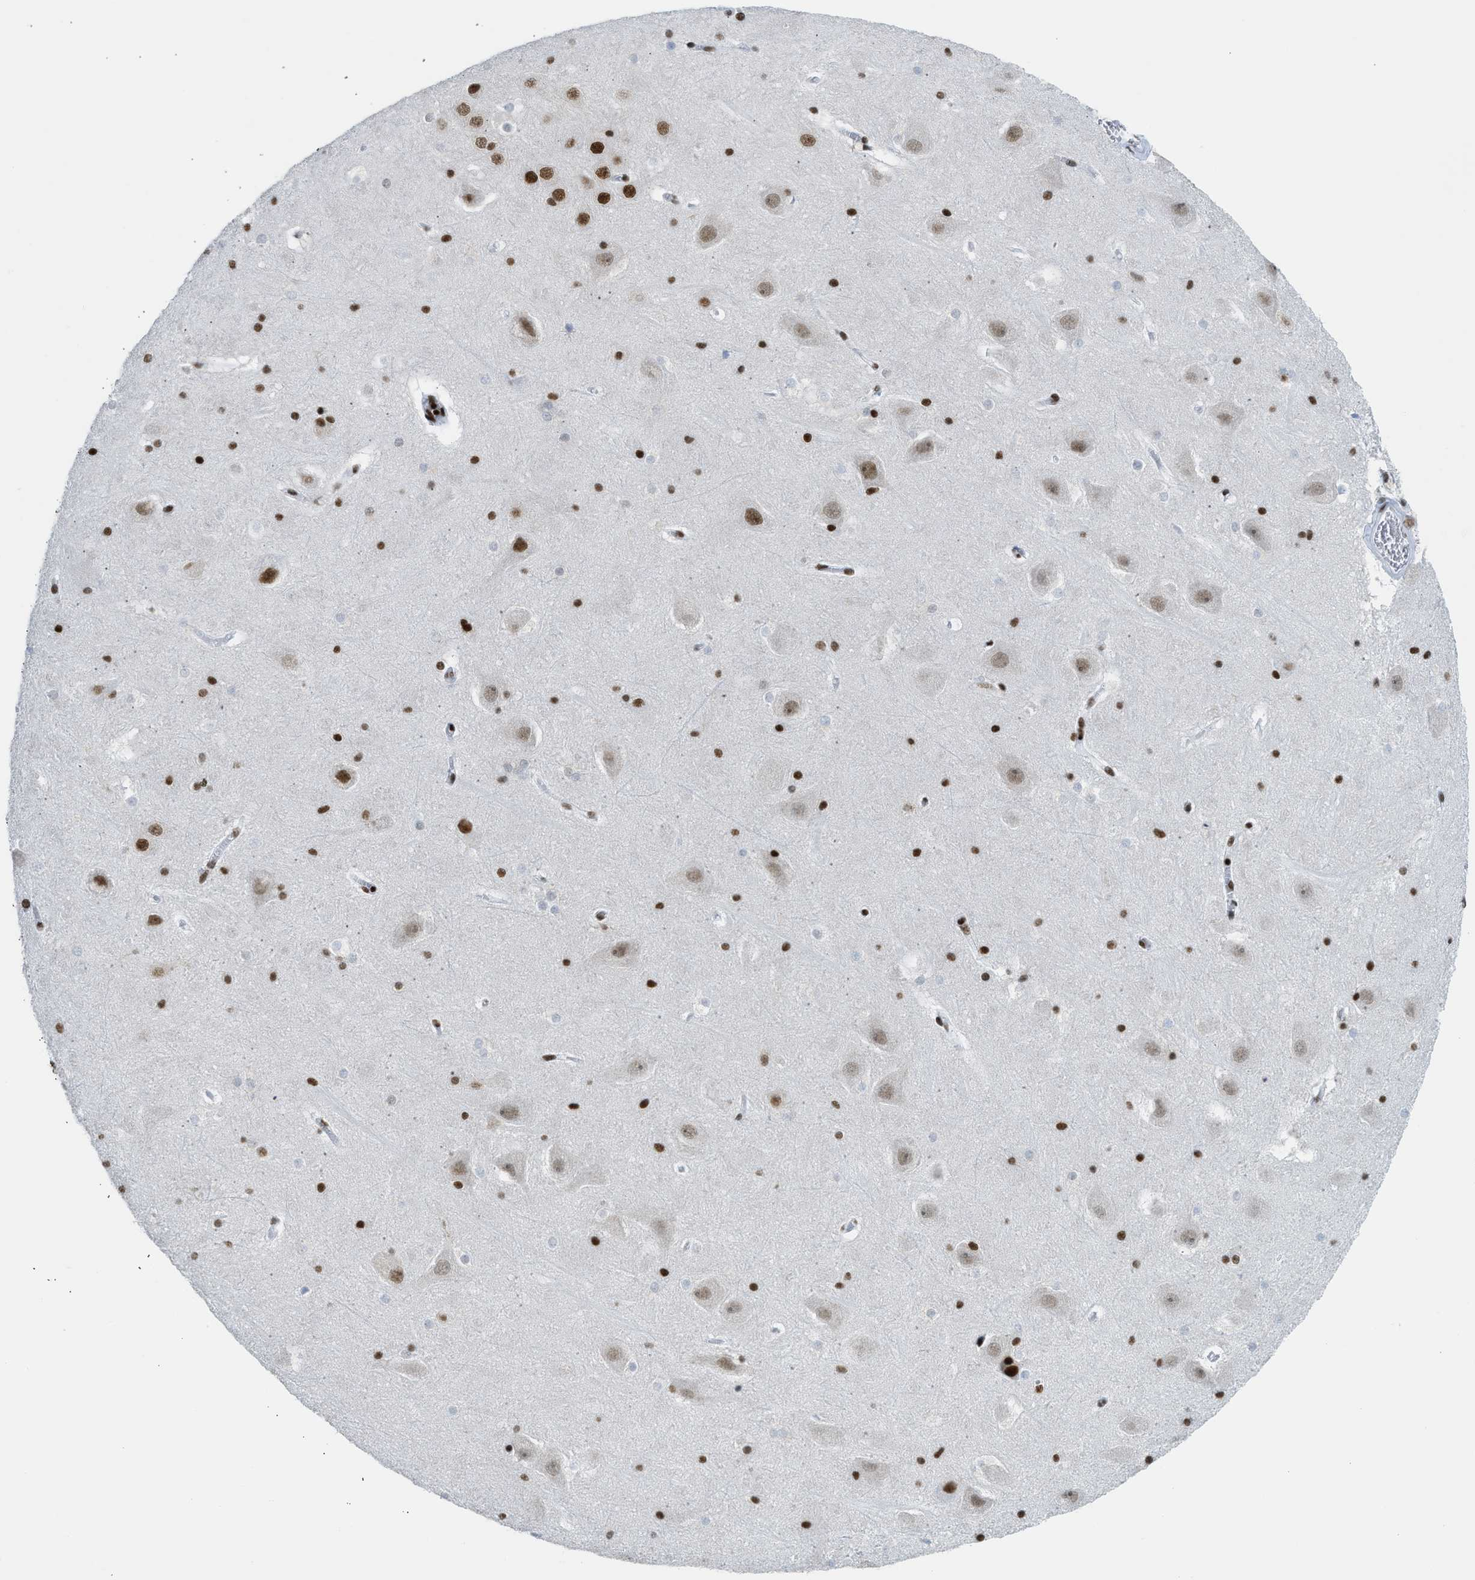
{"staining": {"intensity": "strong", "quantity": ">75%", "location": "nuclear"}, "tissue": "hippocampus", "cell_type": "Glial cells", "image_type": "normal", "snomed": [{"axis": "morphology", "description": "Normal tissue, NOS"}, {"axis": "topography", "description": "Hippocampus"}], "caption": "Immunohistochemical staining of normal human hippocampus shows >75% levels of strong nuclear protein positivity in about >75% of glial cells.", "gene": "PIF1", "patient": {"sex": "male", "age": 45}}